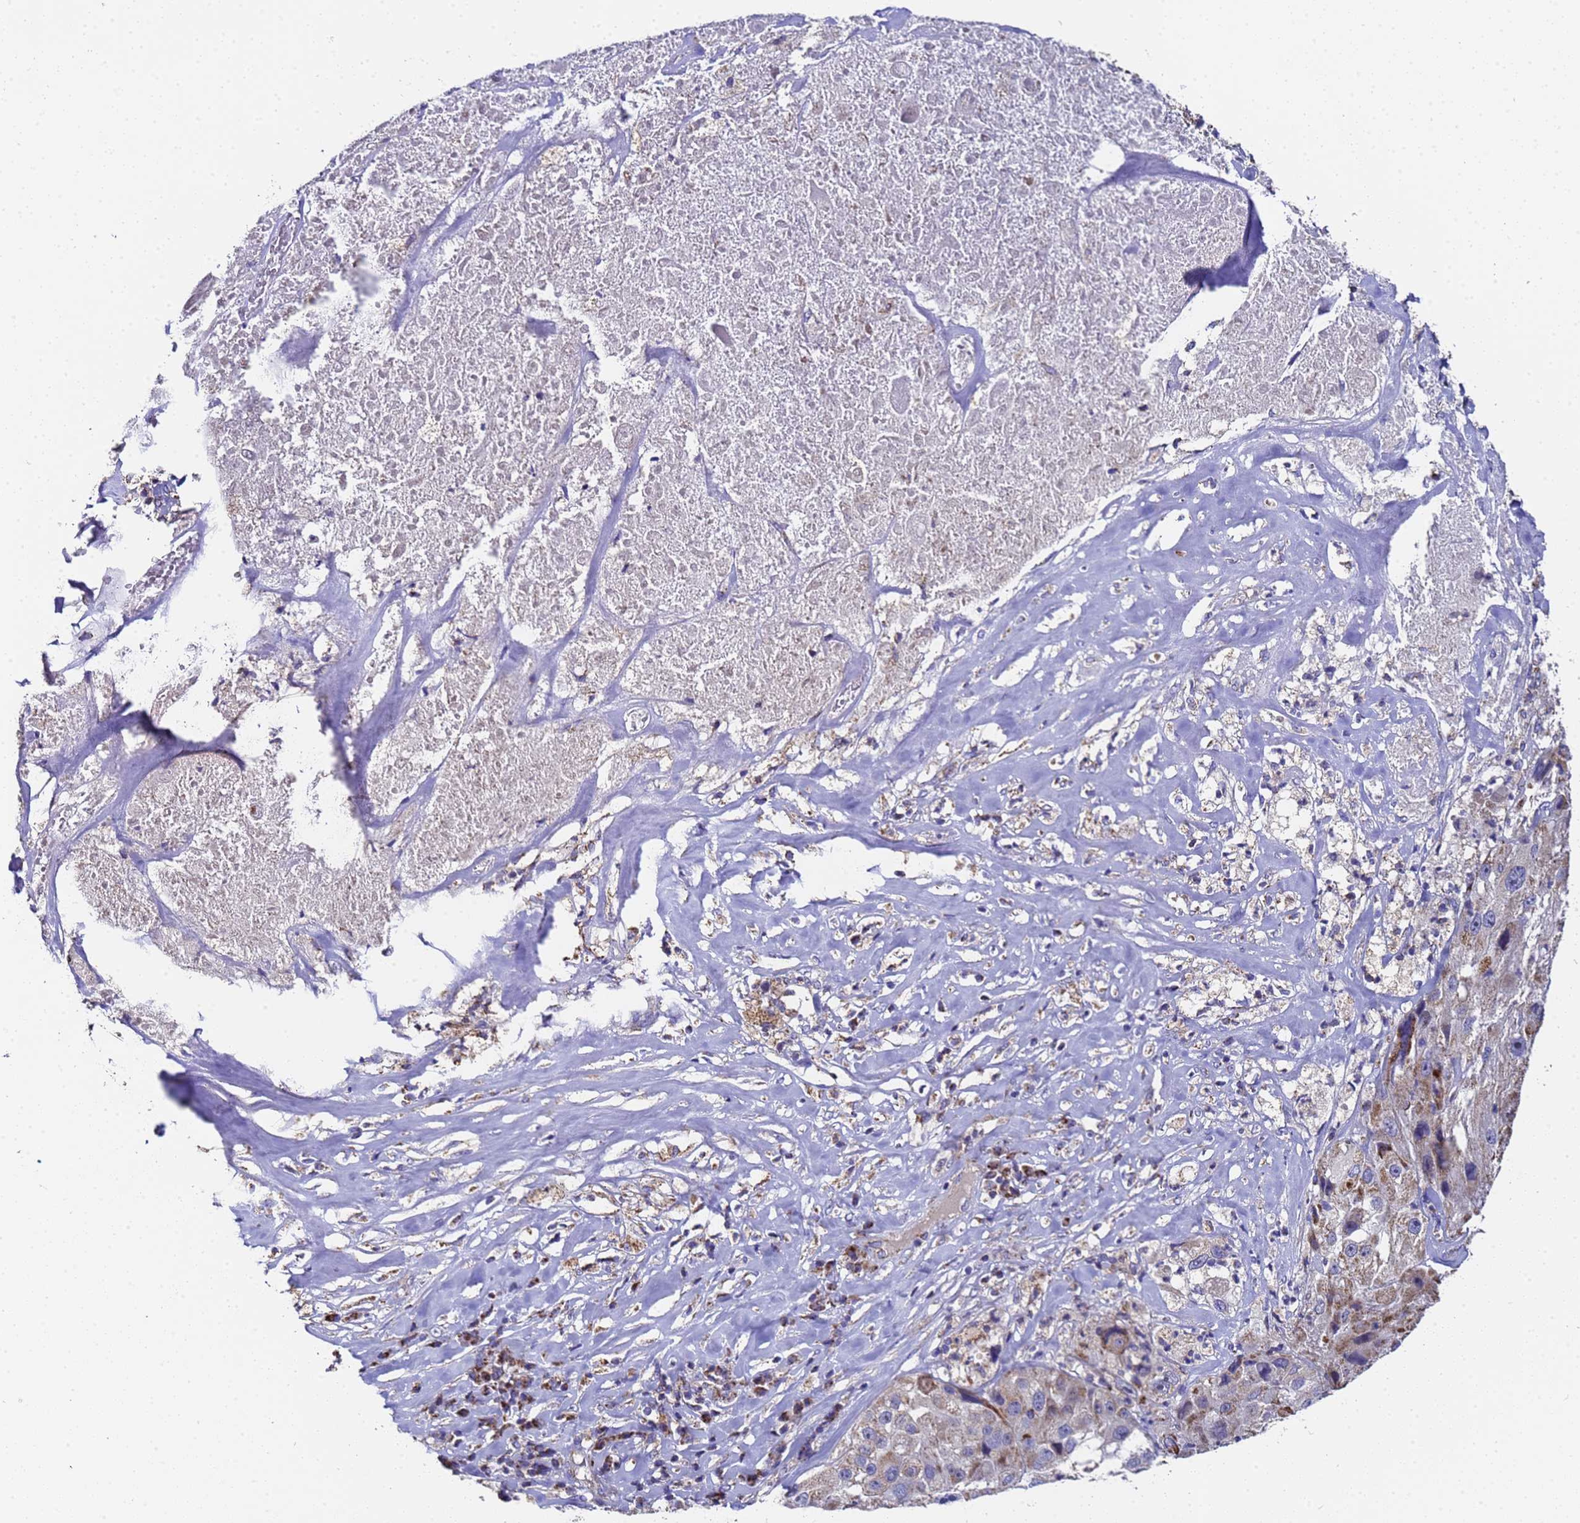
{"staining": {"intensity": "moderate", "quantity": "25%-75%", "location": "cytoplasmic/membranous"}, "tissue": "melanoma", "cell_type": "Tumor cells", "image_type": "cancer", "snomed": [{"axis": "morphology", "description": "Malignant melanoma, Metastatic site"}, {"axis": "topography", "description": "Lymph node"}], "caption": "Protein expression analysis of human melanoma reveals moderate cytoplasmic/membranous expression in about 25%-75% of tumor cells. Ihc stains the protein of interest in brown and the nuclei are stained blue.", "gene": "MRPS12", "patient": {"sex": "male", "age": 62}}